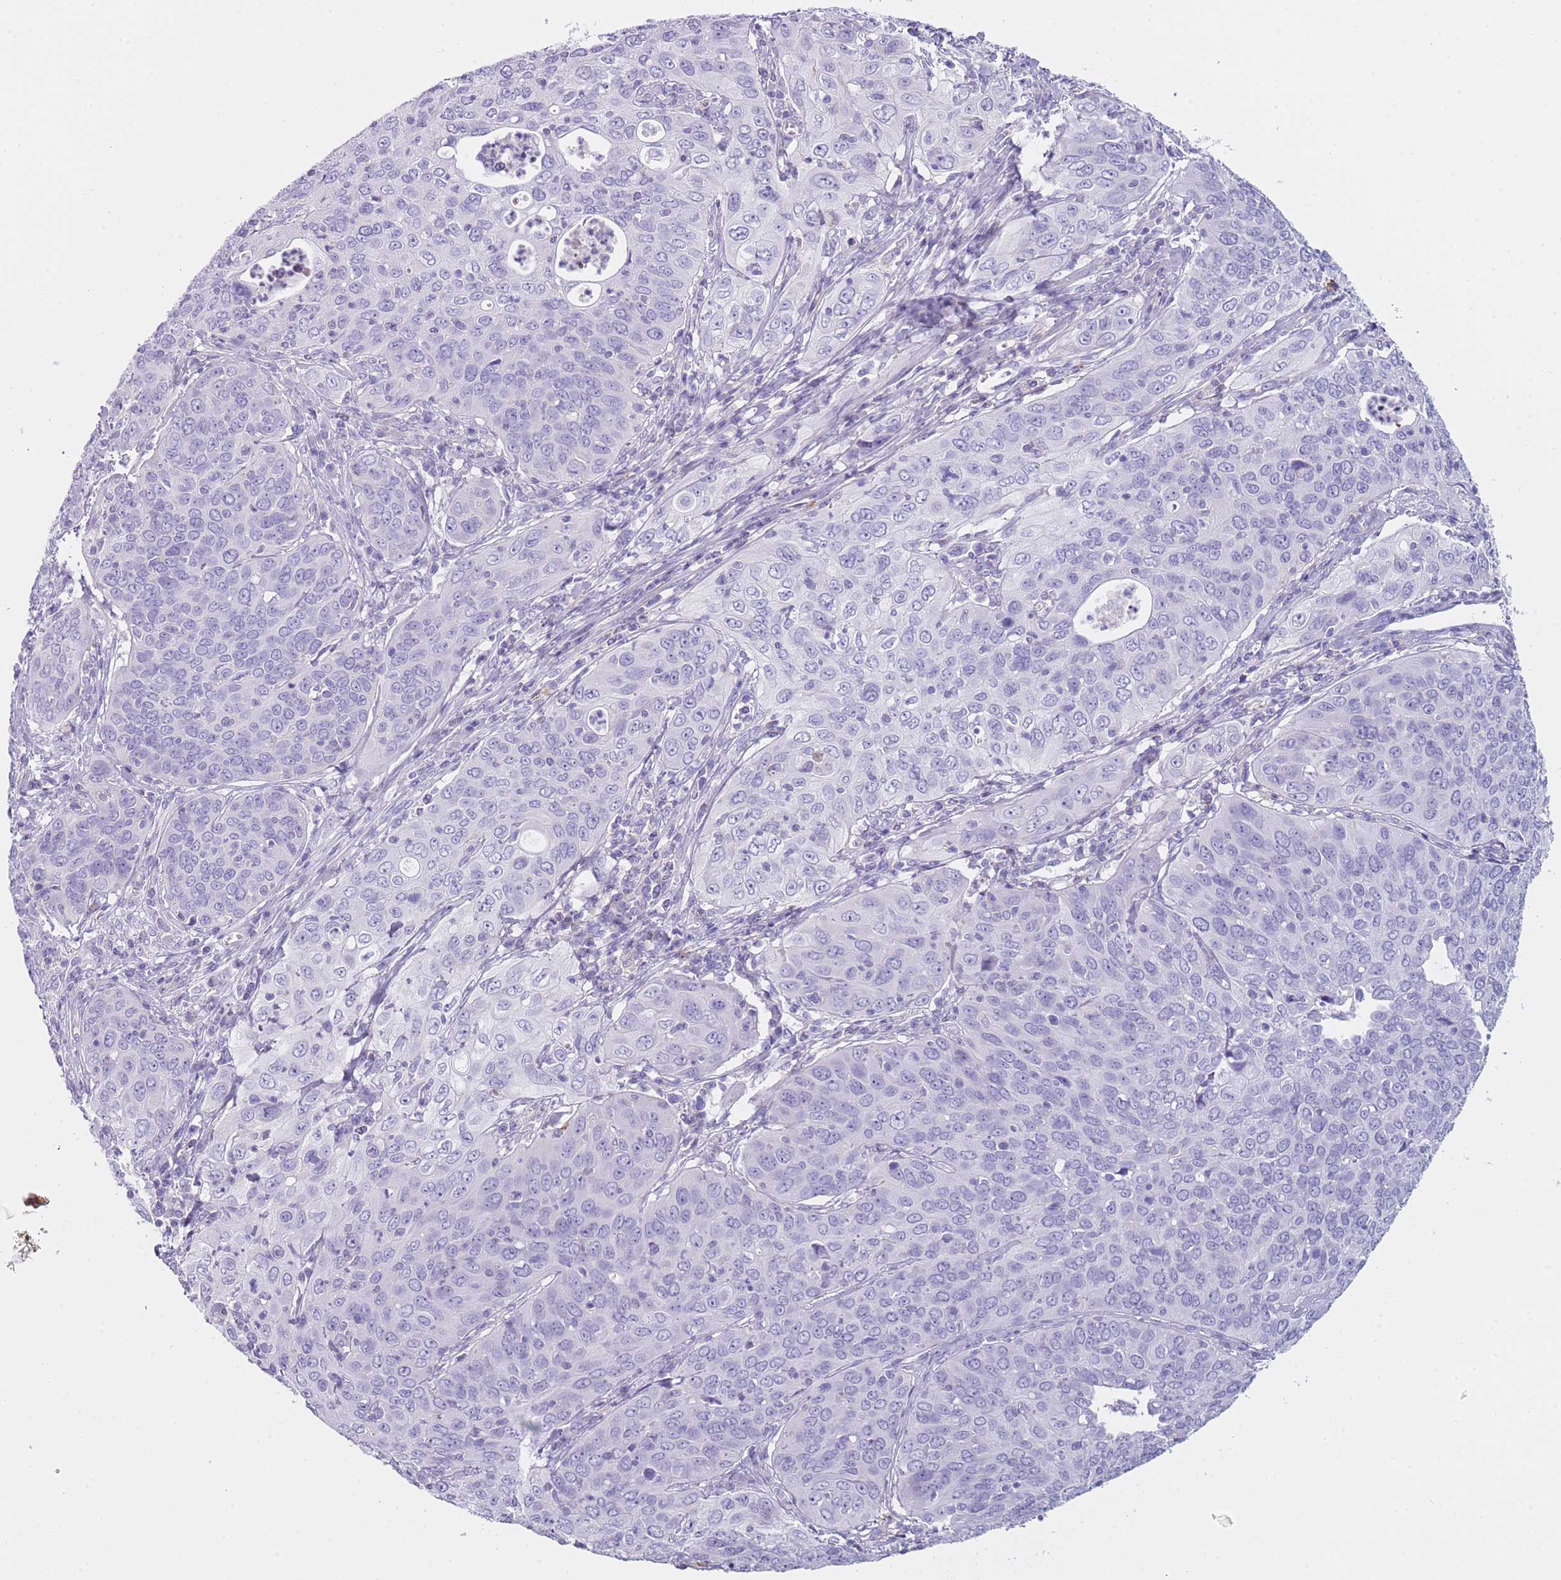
{"staining": {"intensity": "negative", "quantity": "none", "location": "none"}, "tissue": "cervical cancer", "cell_type": "Tumor cells", "image_type": "cancer", "snomed": [{"axis": "morphology", "description": "Squamous cell carcinoma, NOS"}, {"axis": "topography", "description": "Cervix"}], "caption": "Micrograph shows no significant protein staining in tumor cells of cervical squamous cell carcinoma.", "gene": "NBPF20", "patient": {"sex": "female", "age": 36}}